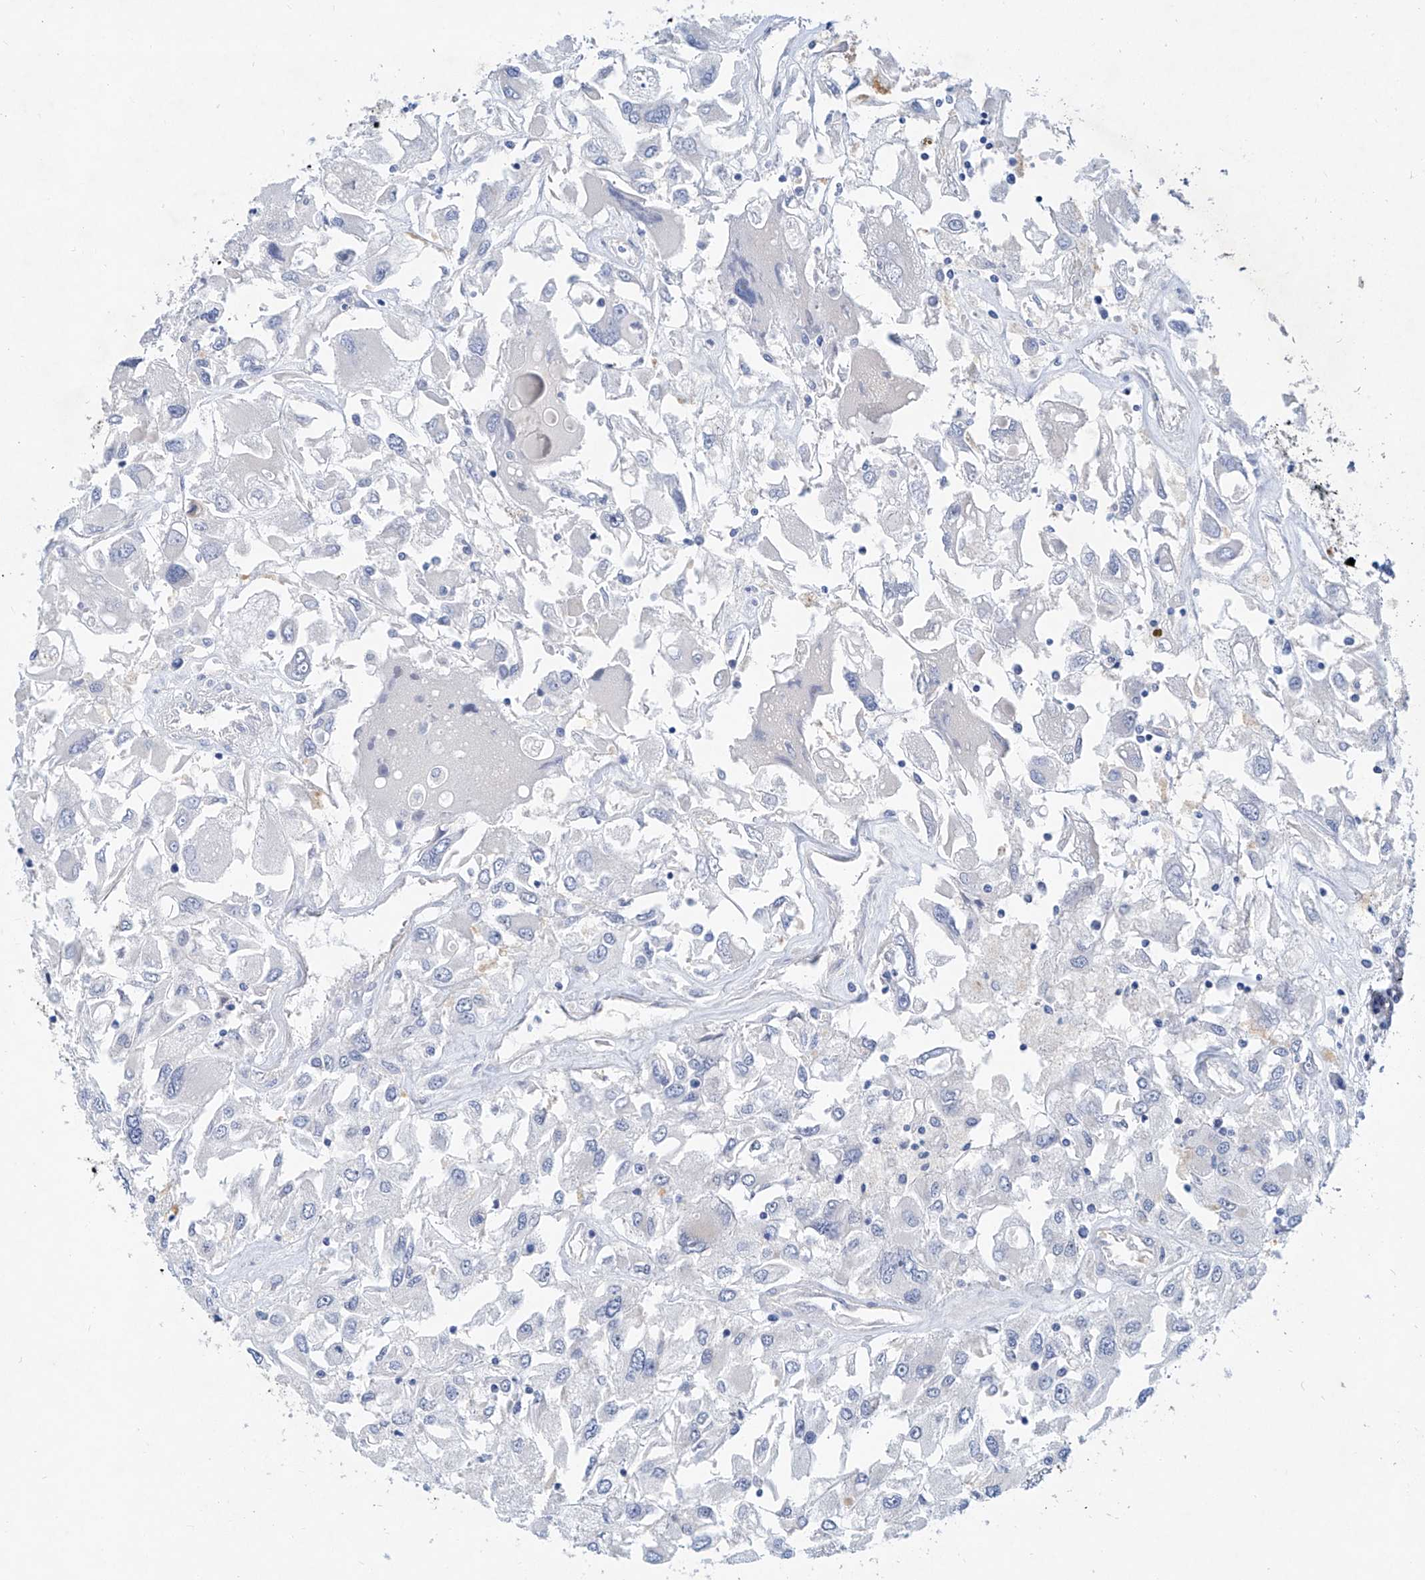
{"staining": {"intensity": "negative", "quantity": "none", "location": "none"}, "tissue": "renal cancer", "cell_type": "Tumor cells", "image_type": "cancer", "snomed": [{"axis": "morphology", "description": "Adenocarcinoma, NOS"}, {"axis": "topography", "description": "Kidney"}], "caption": "High magnification brightfield microscopy of renal adenocarcinoma stained with DAB (brown) and counterstained with hematoxylin (blue): tumor cells show no significant expression.", "gene": "BPTF", "patient": {"sex": "female", "age": 52}}